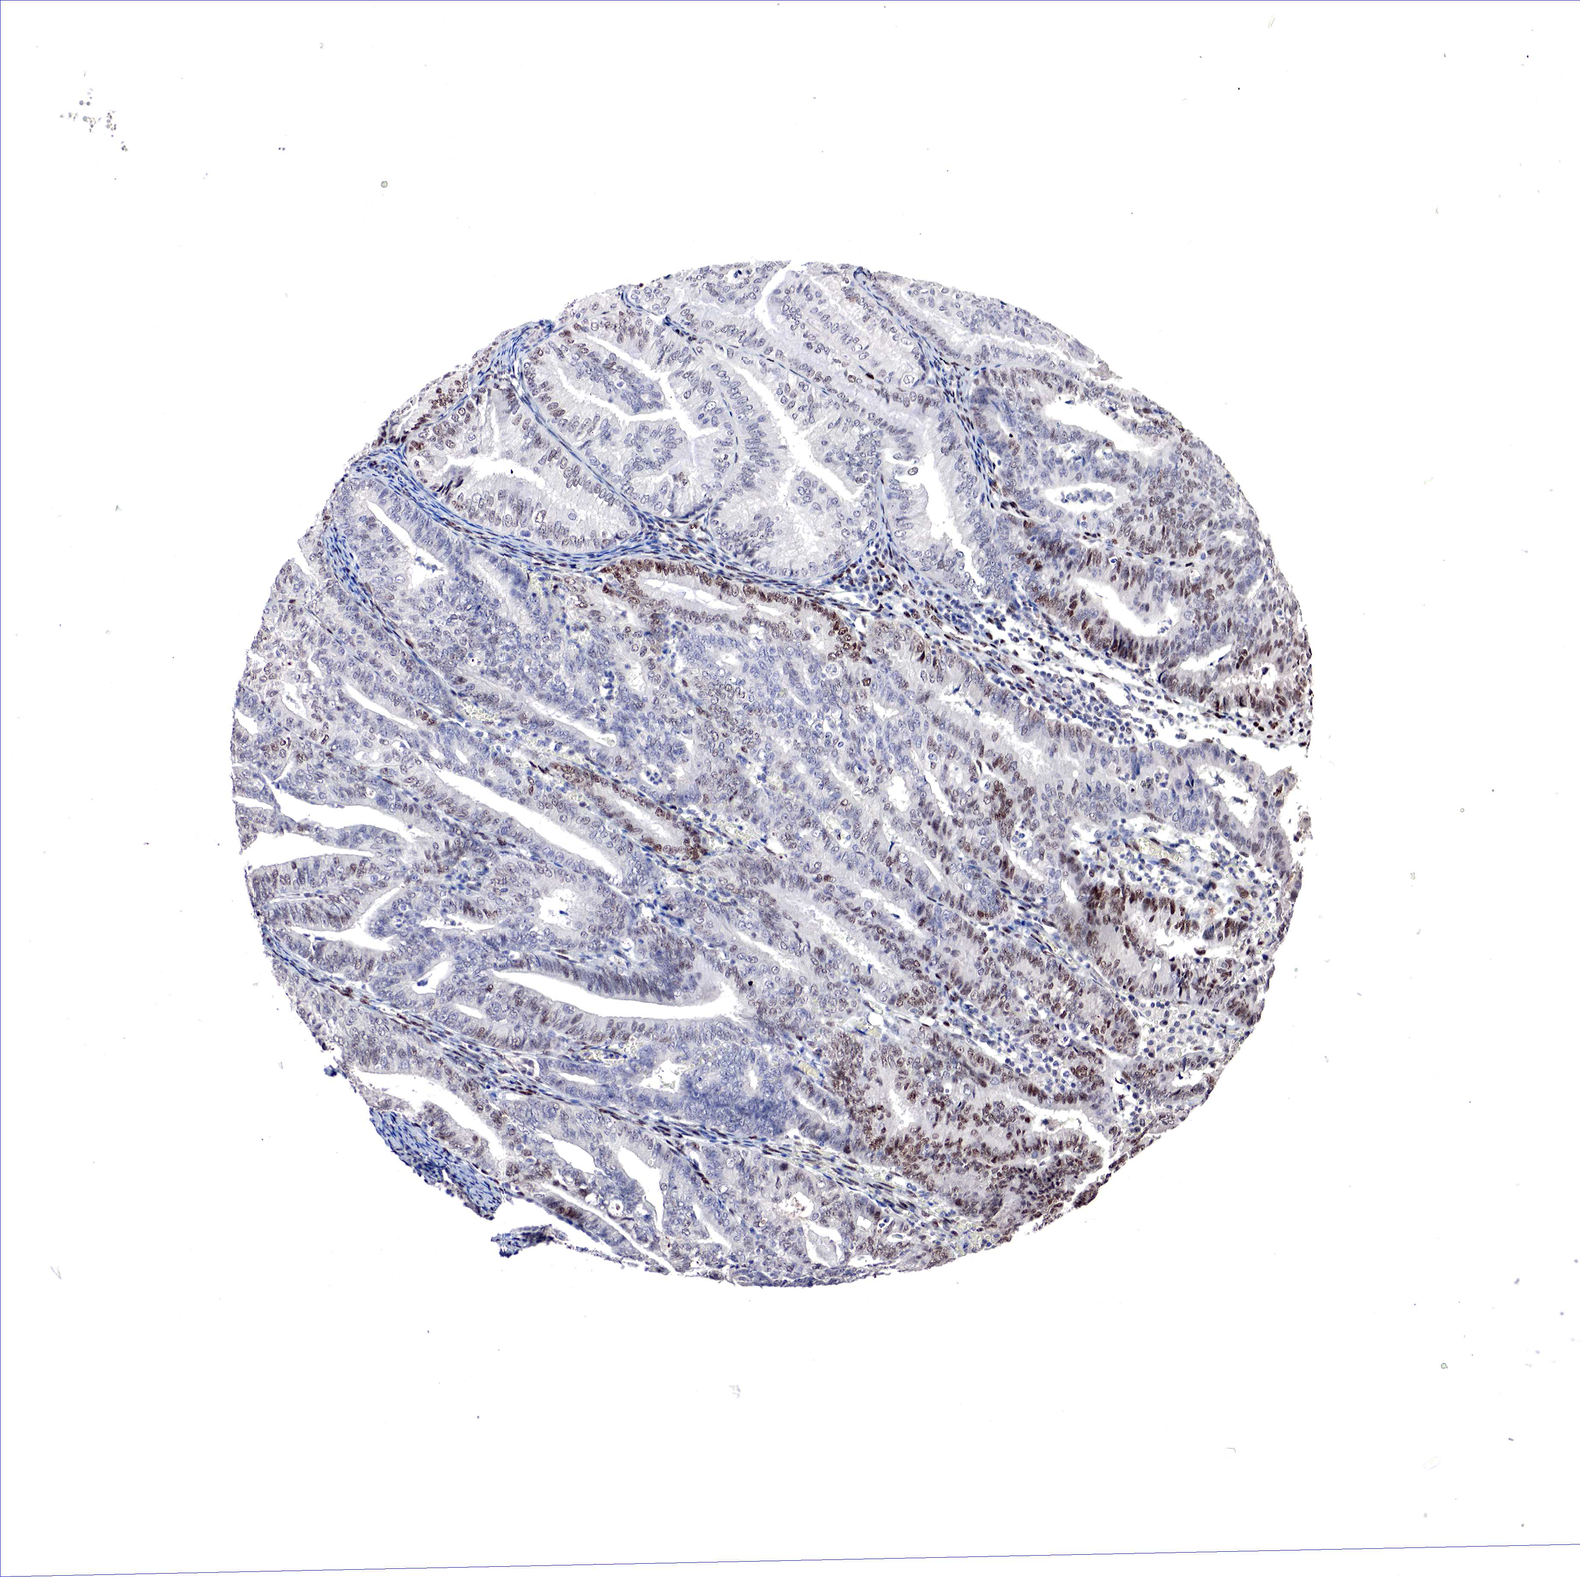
{"staining": {"intensity": "moderate", "quantity": "25%-75%", "location": "nuclear"}, "tissue": "endometrial cancer", "cell_type": "Tumor cells", "image_type": "cancer", "snomed": [{"axis": "morphology", "description": "Adenocarcinoma, NOS"}, {"axis": "topography", "description": "Endometrium"}], "caption": "Protein expression analysis of human adenocarcinoma (endometrial) reveals moderate nuclear positivity in about 25%-75% of tumor cells. (DAB (3,3'-diaminobenzidine) IHC, brown staining for protein, blue staining for nuclei).", "gene": "DACH2", "patient": {"sex": "female", "age": 66}}